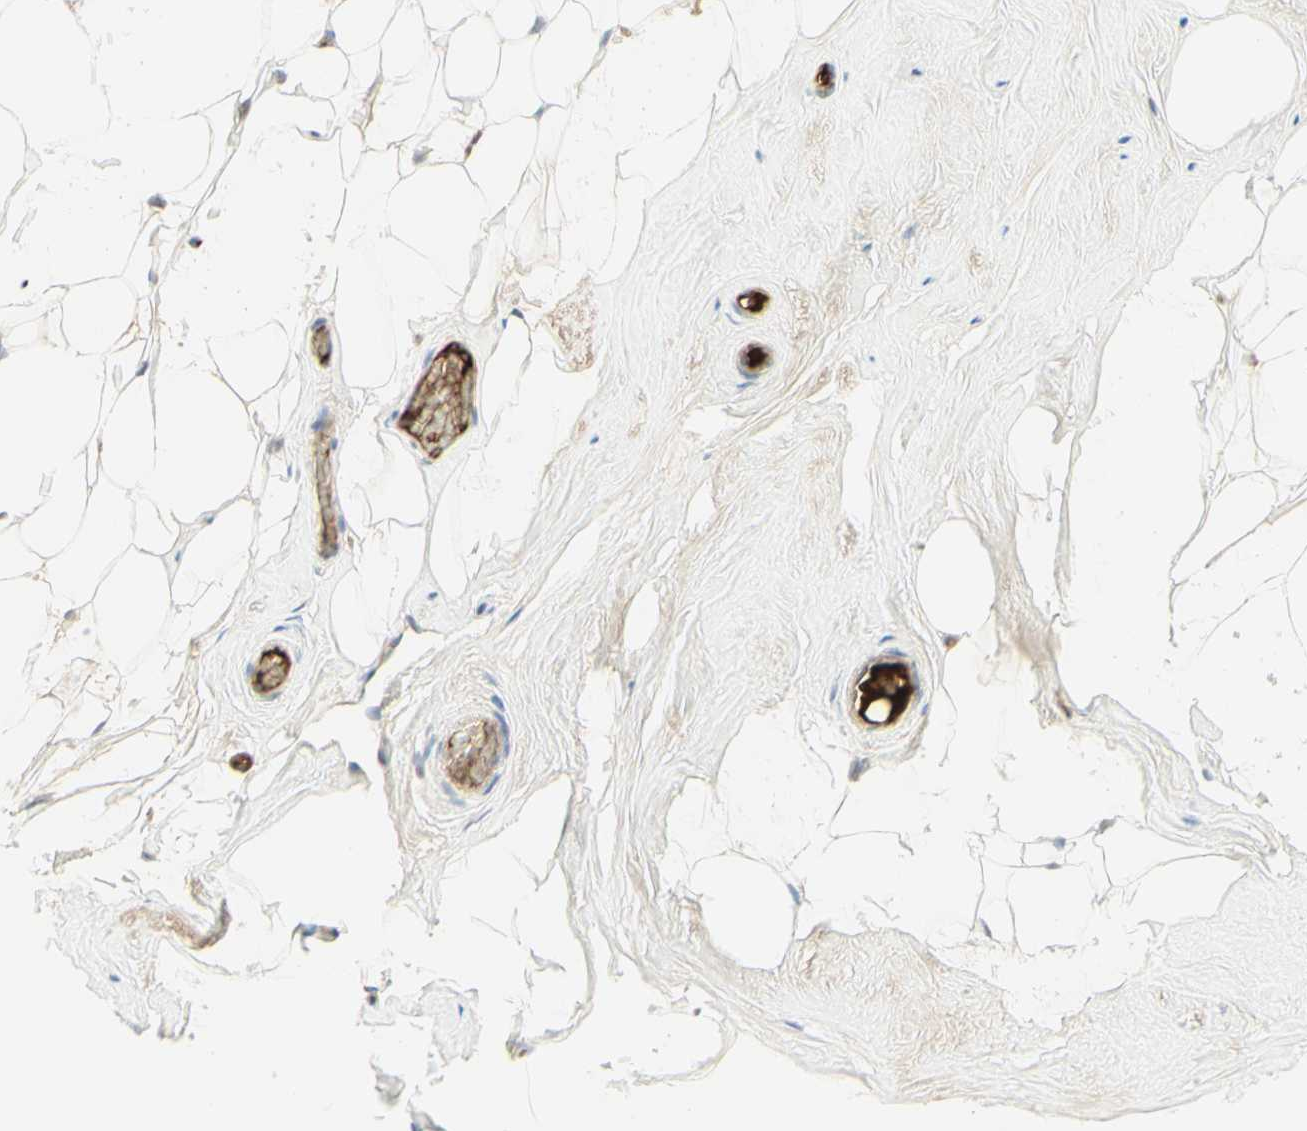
{"staining": {"intensity": "negative", "quantity": "none", "location": "none"}, "tissue": "breast", "cell_type": "Adipocytes", "image_type": "normal", "snomed": [{"axis": "morphology", "description": "Normal tissue, NOS"}, {"axis": "topography", "description": "Breast"}], "caption": "Adipocytes show no significant protein expression in normal breast.", "gene": "ANGPT2", "patient": {"sex": "female", "age": 75}}